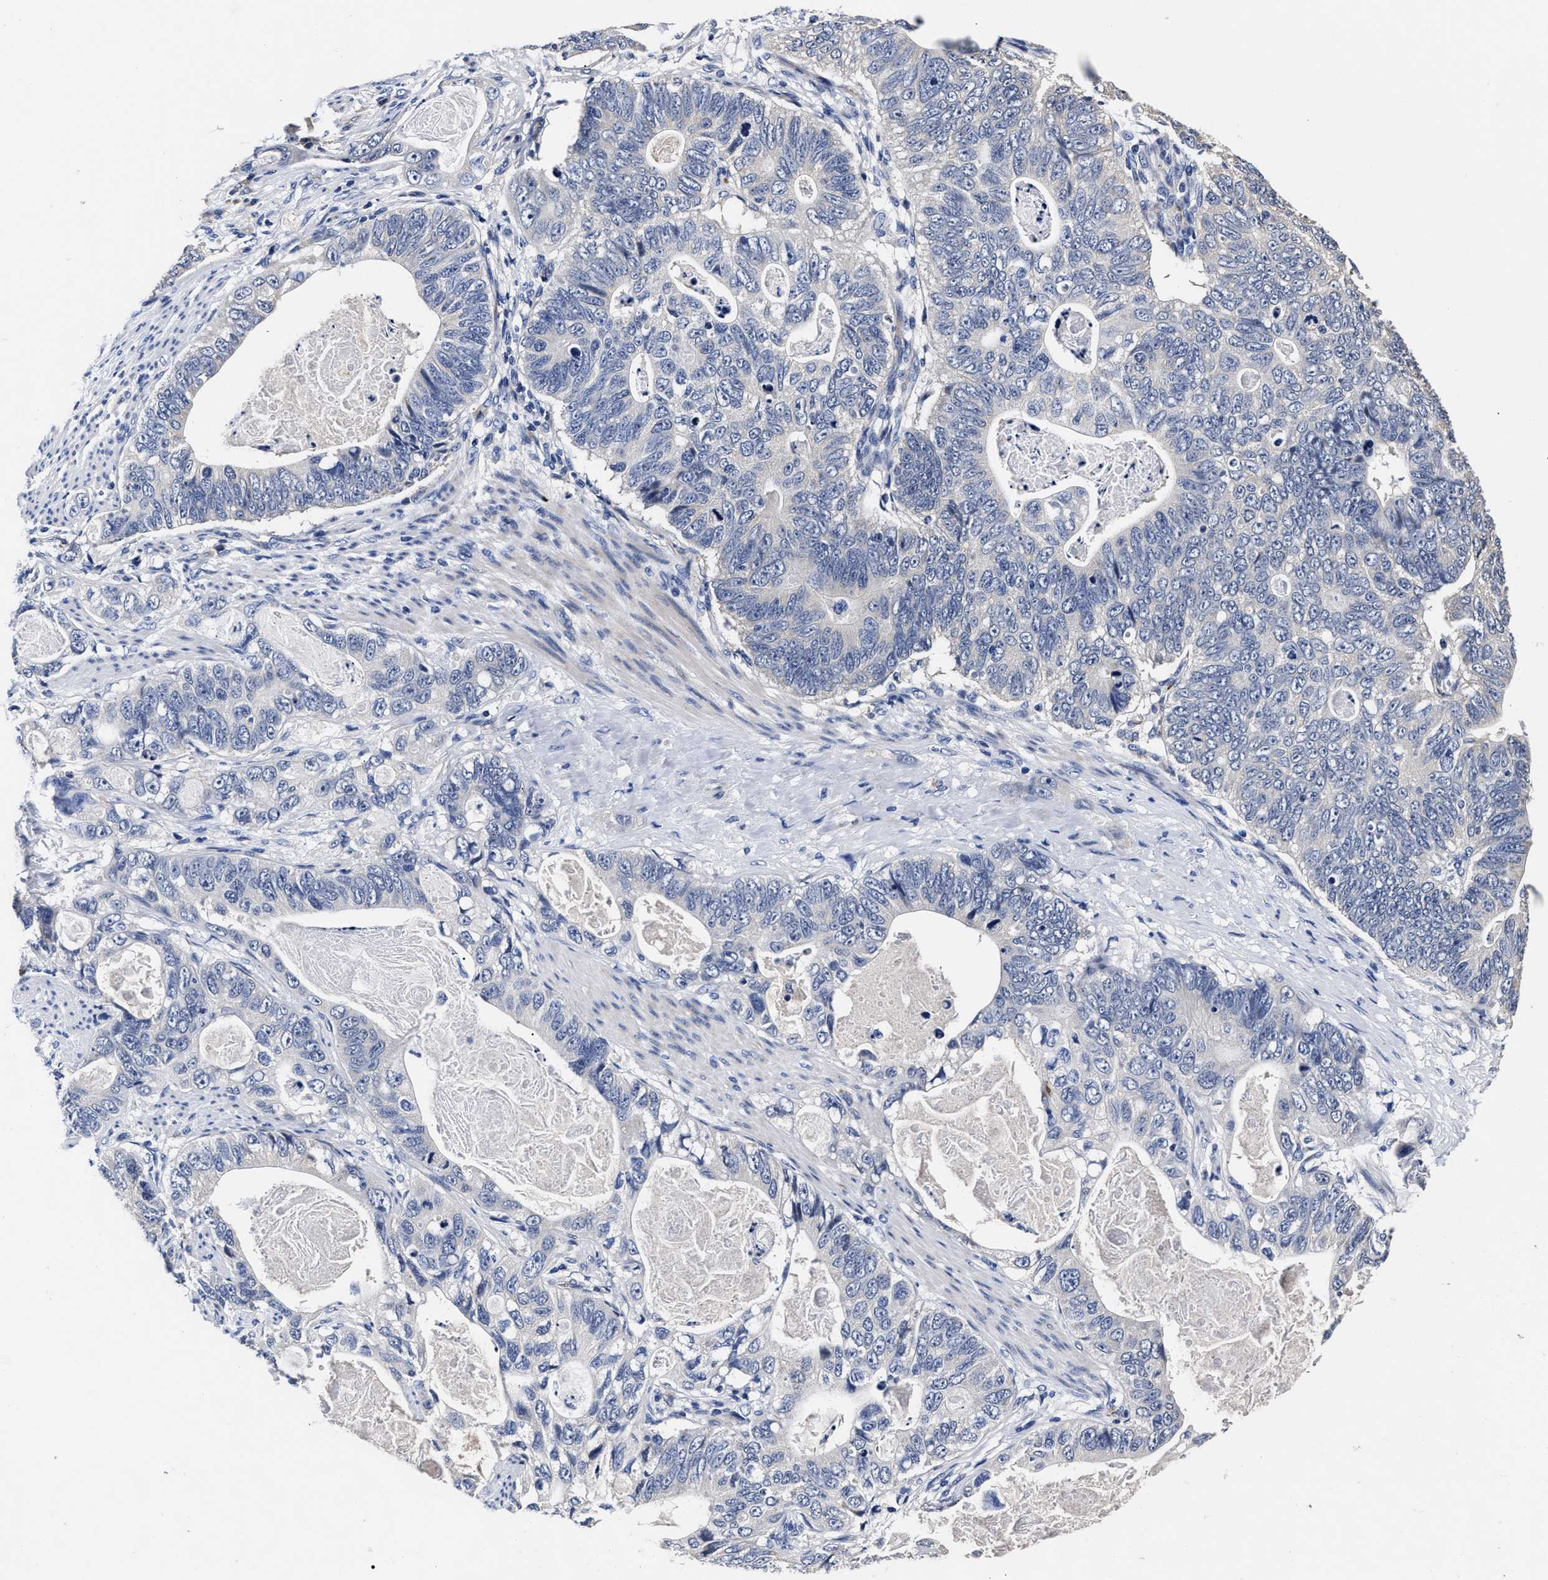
{"staining": {"intensity": "negative", "quantity": "none", "location": "none"}, "tissue": "stomach cancer", "cell_type": "Tumor cells", "image_type": "cancer", "snomed": [{"axis": "morphology", "description": "Normal tissue, NOS"}, {"axis": "morphology", "description": "Adenocarcinoma, NOS"}, {"axis": "topography", "description": "Stomach"}], "caption": "IHC of human stomach cancer (adenocarcinoma) demonstrates no expression in tumor cells. (DAB (3,3'-diaminobenzidine) immunohistochemistry (IHC), high magnification).", "gene": "OLFML2A", "patient": {"sex": "female", "age": 89}}